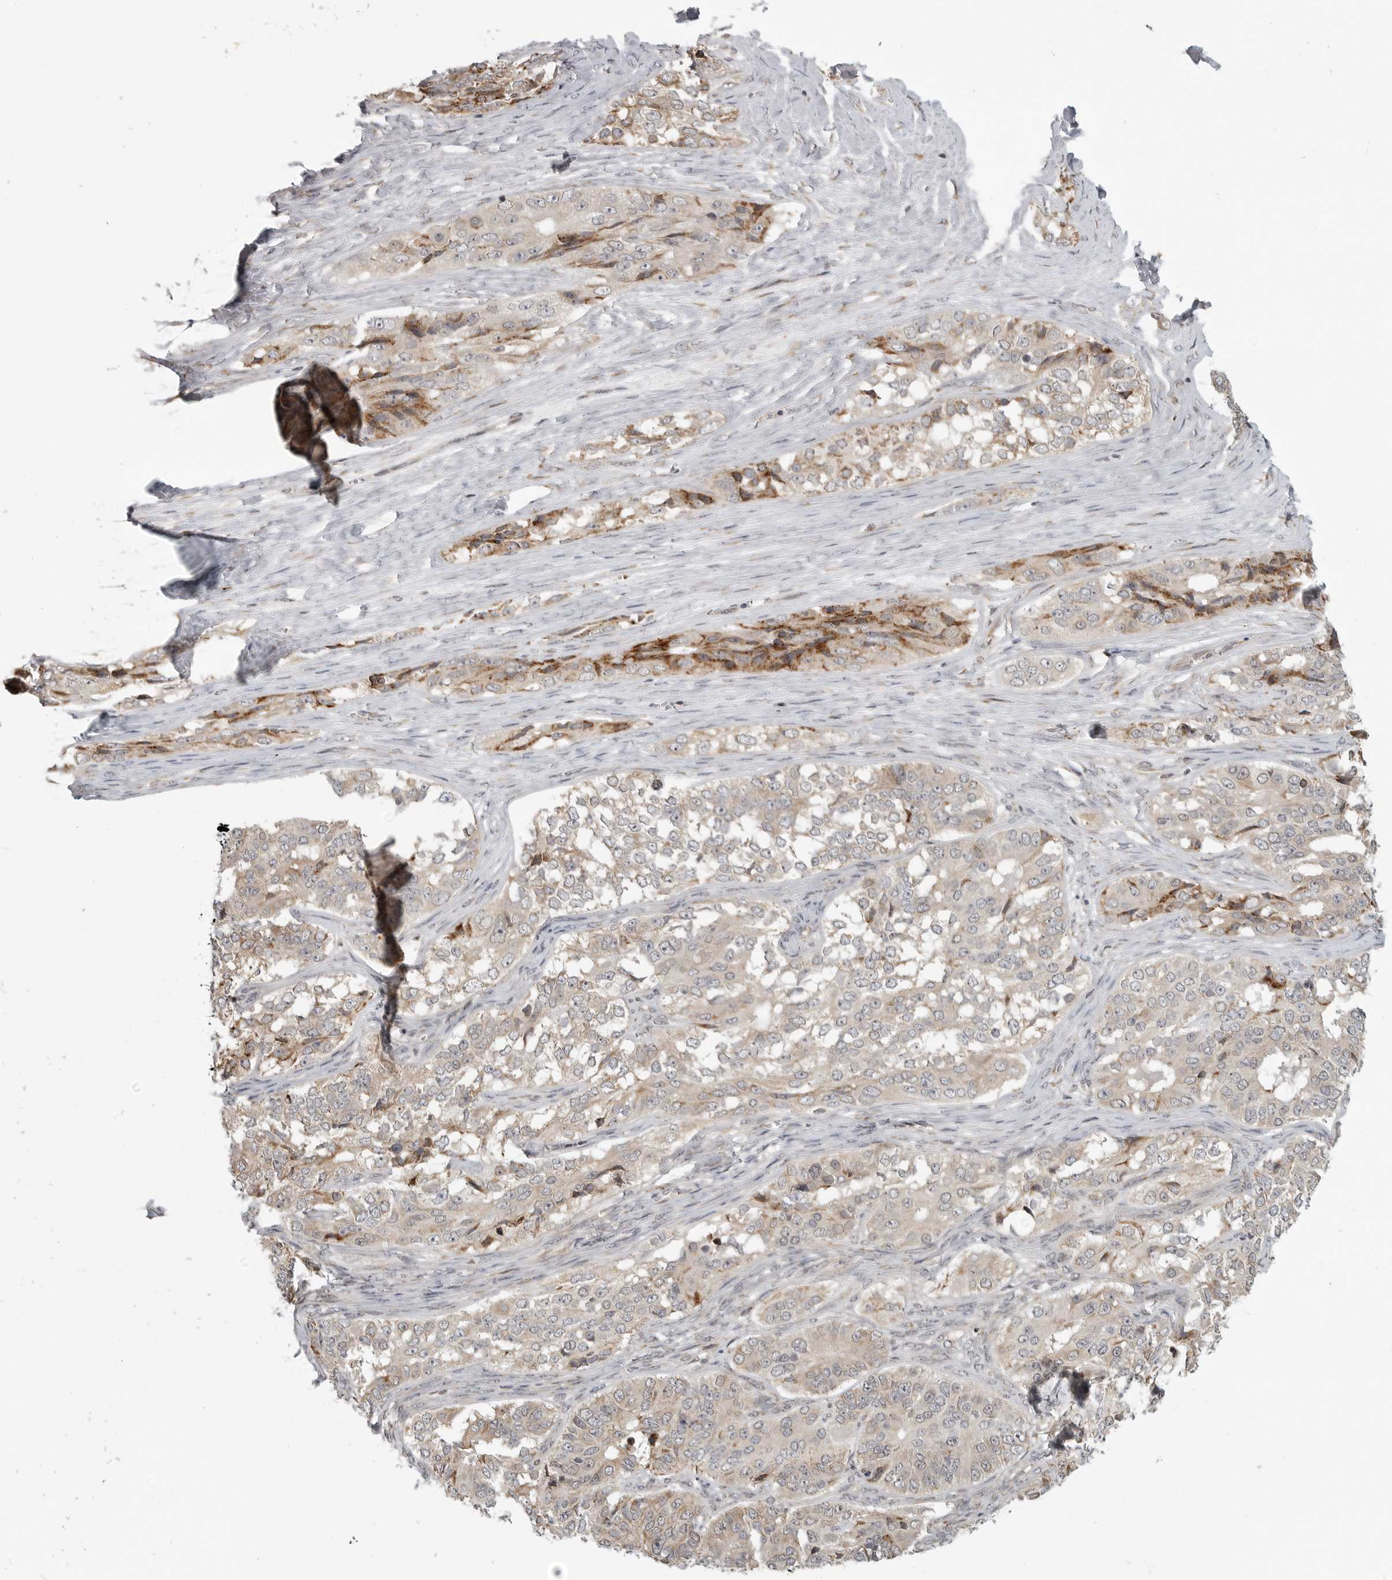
{"staining": {"intensity": "moderate", "quantity": "<25%", "location": "cytoplasmic/membranous"}, "tissue": "ovarian cancer", "cell_type": "Tumor cells", "image_type": "cancer", "snomed": [{"axis": "morphology", "description": "Carcinoma, endometroid"}, {"axis": "topography", "description": "Ovary"}], "caption": "This is a photomicrograph of immunohistochemistry staining of ovarian cancer, which shows moderate positivity in the cytoplasmic/membranous of tumor cells.", "gene": "CEP295NL", "patient": {"sex": "female", "age": 51}}